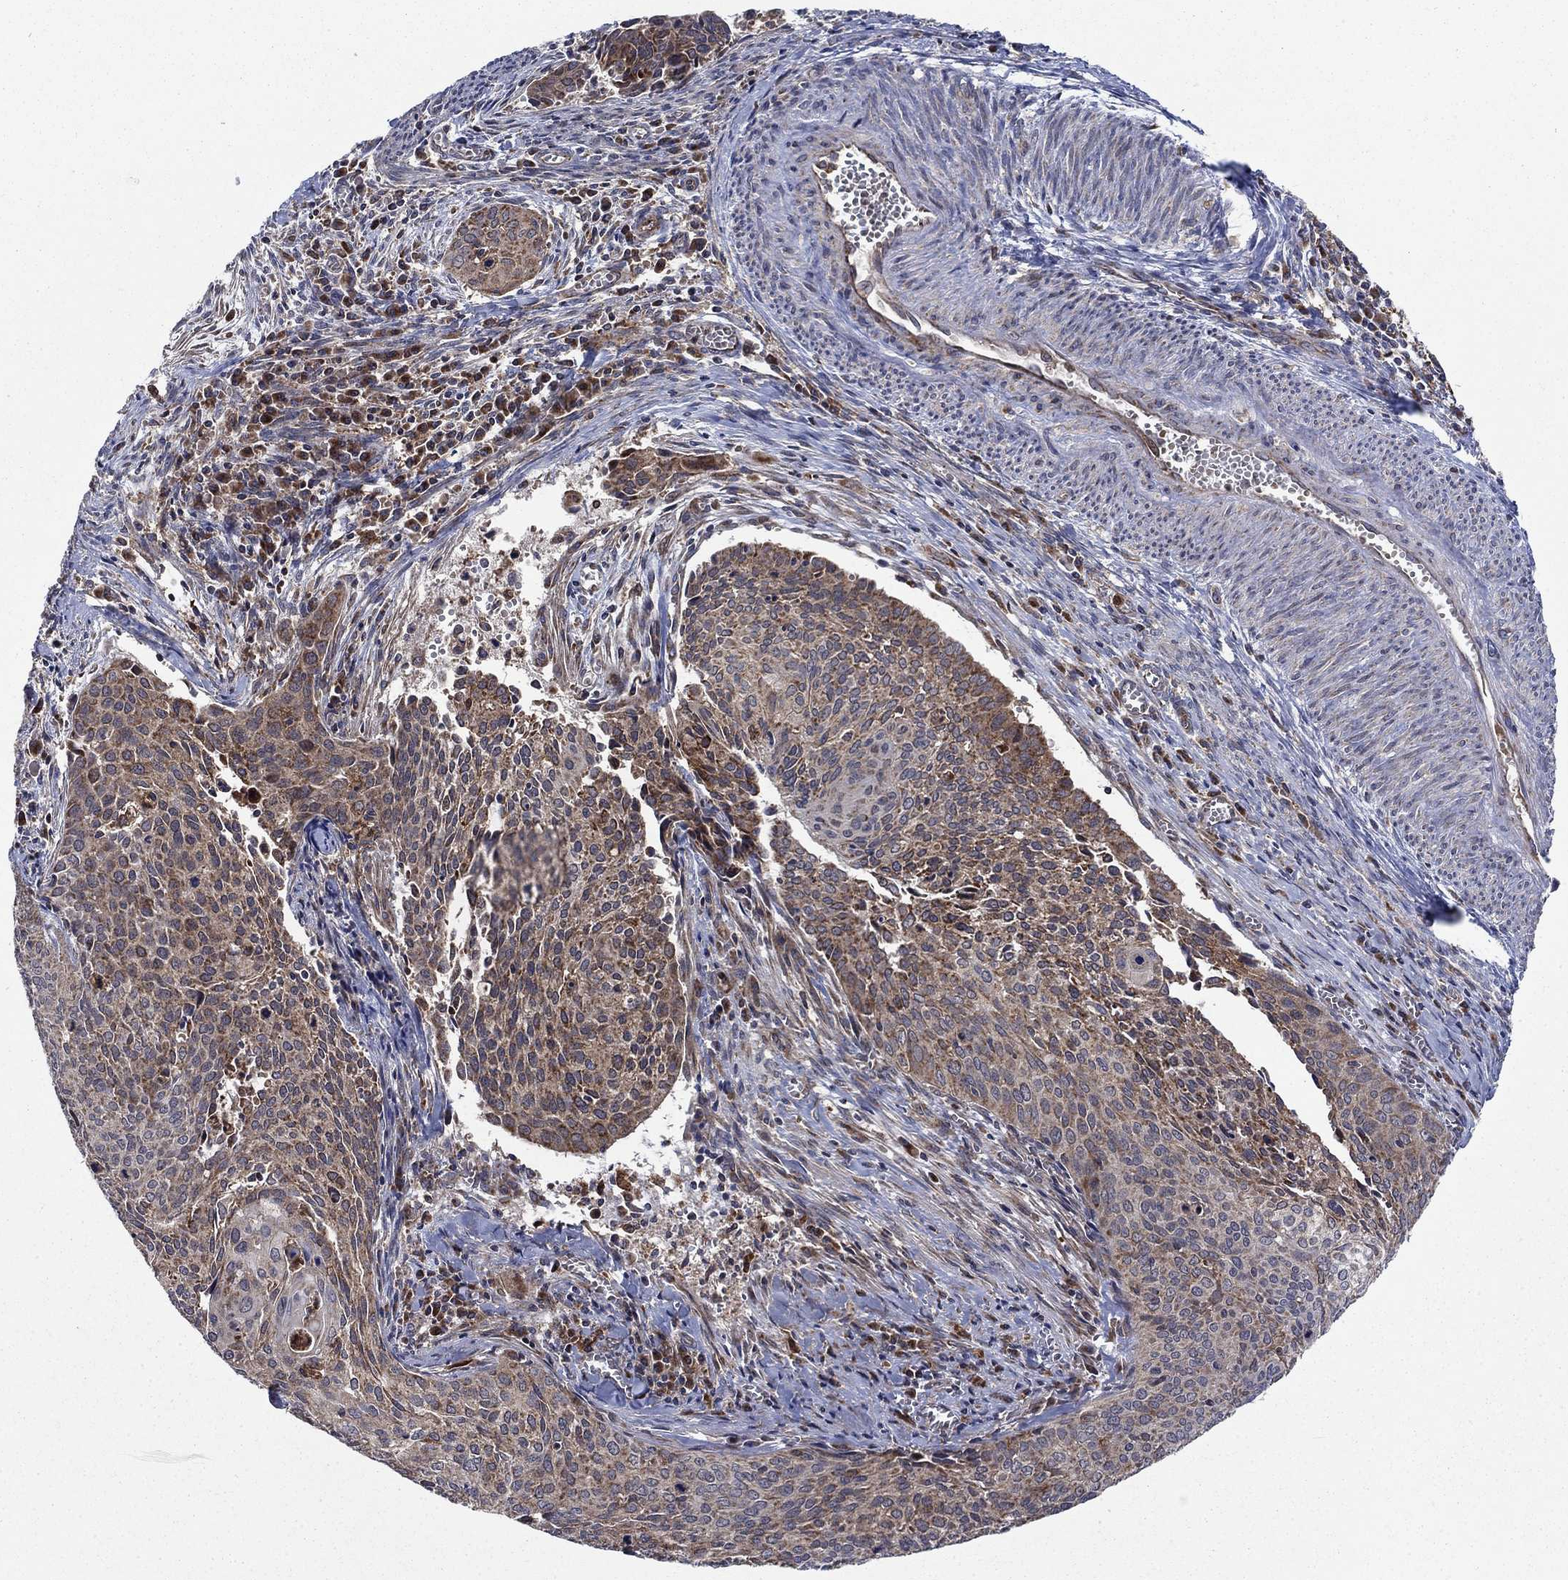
{"staining": {"intensity": "moderate", "quantity": "<25%", "location": "cytoplasmic/membranous"}, "tissue": "cervical cancer", "cell_type": "Tumor cells", "image_type": "cancer", "snomed": [{"axis": "morphology", "description": "Squamous cell carcinoma, NOS"}, {"axis": "topography", "description": "Cervix"}], "caption": "A high-resolution micrograph shows IHC staining of cervical cancer (squamous cell carcinoma), which demonstrates moderate cytoplasmic/membranous staining in about <25% of tumor cells. Ihc stains the protein in brown and the nuclei are stained blue.", "gene": "RNF19B", "patient": {"sex": "female", "age": 29}}